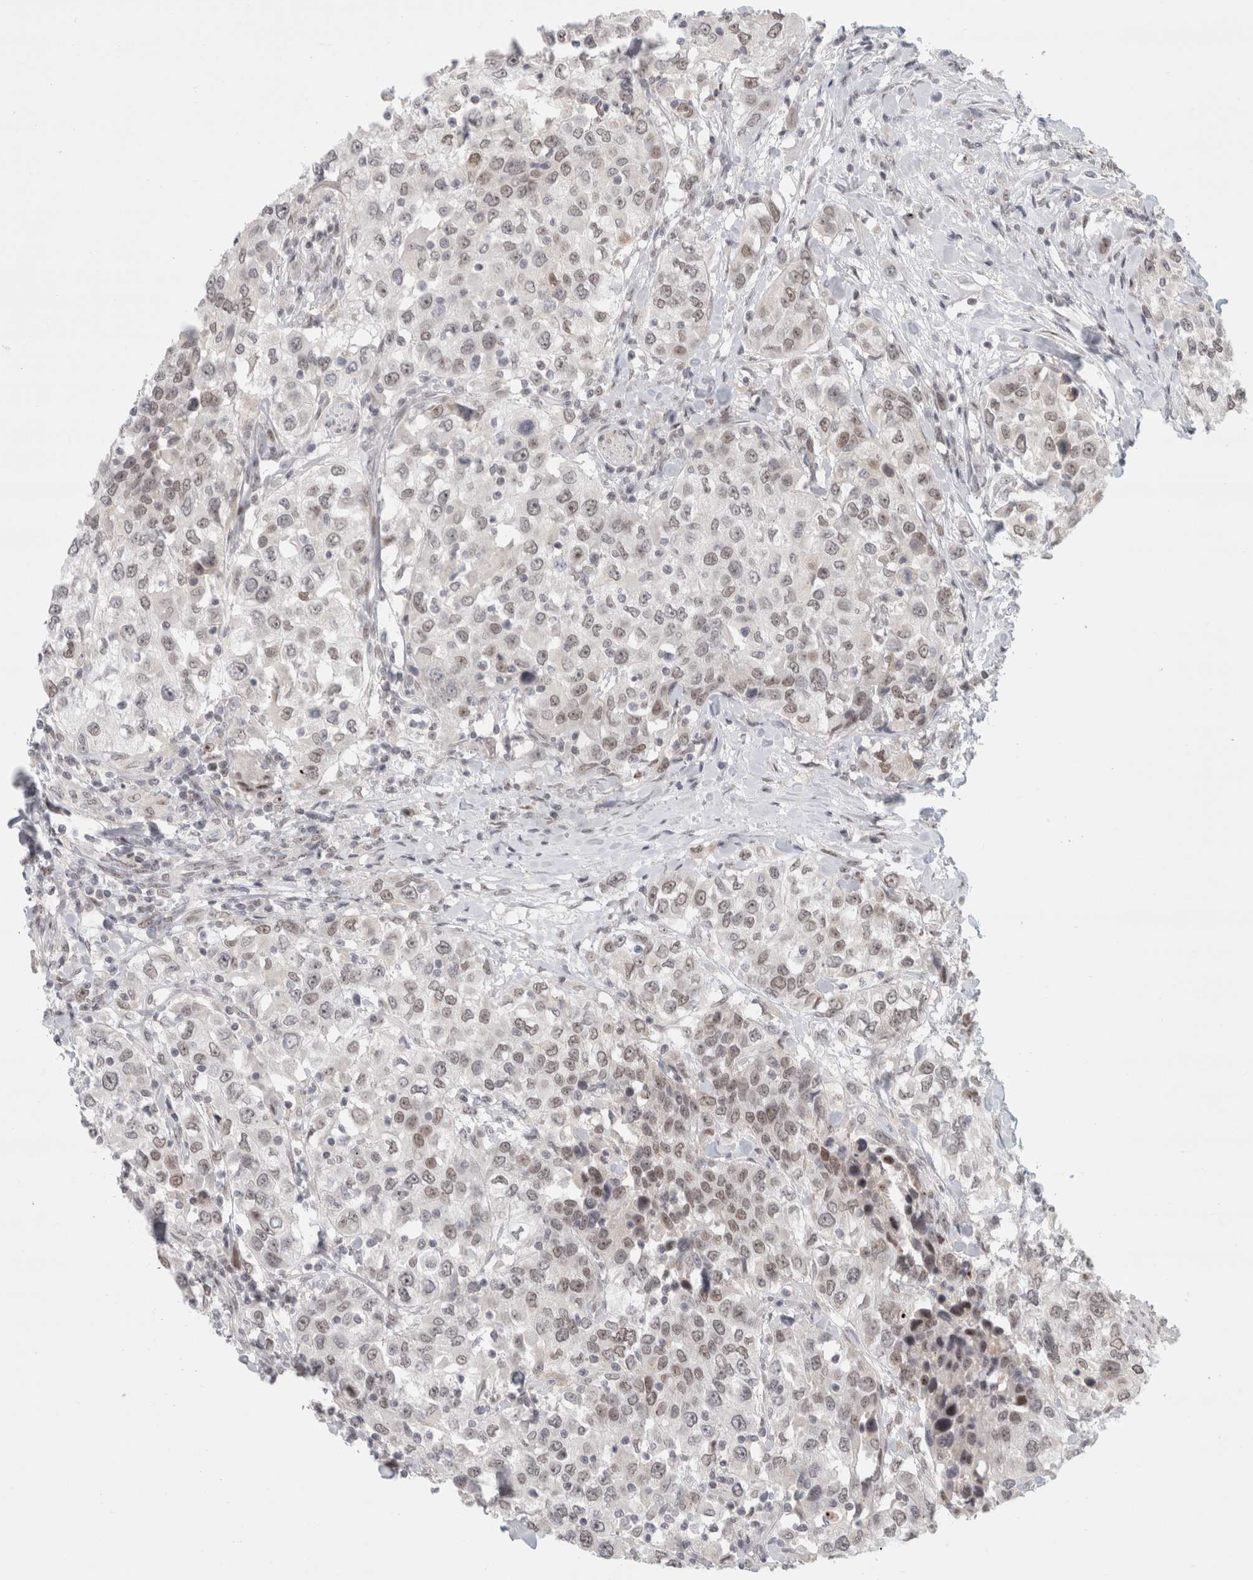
{"staining": {"intensity": "weak", "quantity": ">75%", "location": "nuclear"}, "tissue": "urothelial cancer", "cell_type": "Tumor cells", "image_type": "cancer", "snomed": [{"axis": "morphology", "description": "Urothelial carcinoma, High grade"}, {"axis": "topography", "description": "Urinary bladder"}], "caption": "Brown immunohistochemical staining in human urothelial carcinoma (high-grade) demonstrates weak nuclear staining in about >75% of tumor cells. (DAB (3,3'-diaminobenzidine) = brown stain, brightfield microscopy at high magnification).", "gene": "SENP6", "patient": {"sex": "female", "age": 80}}